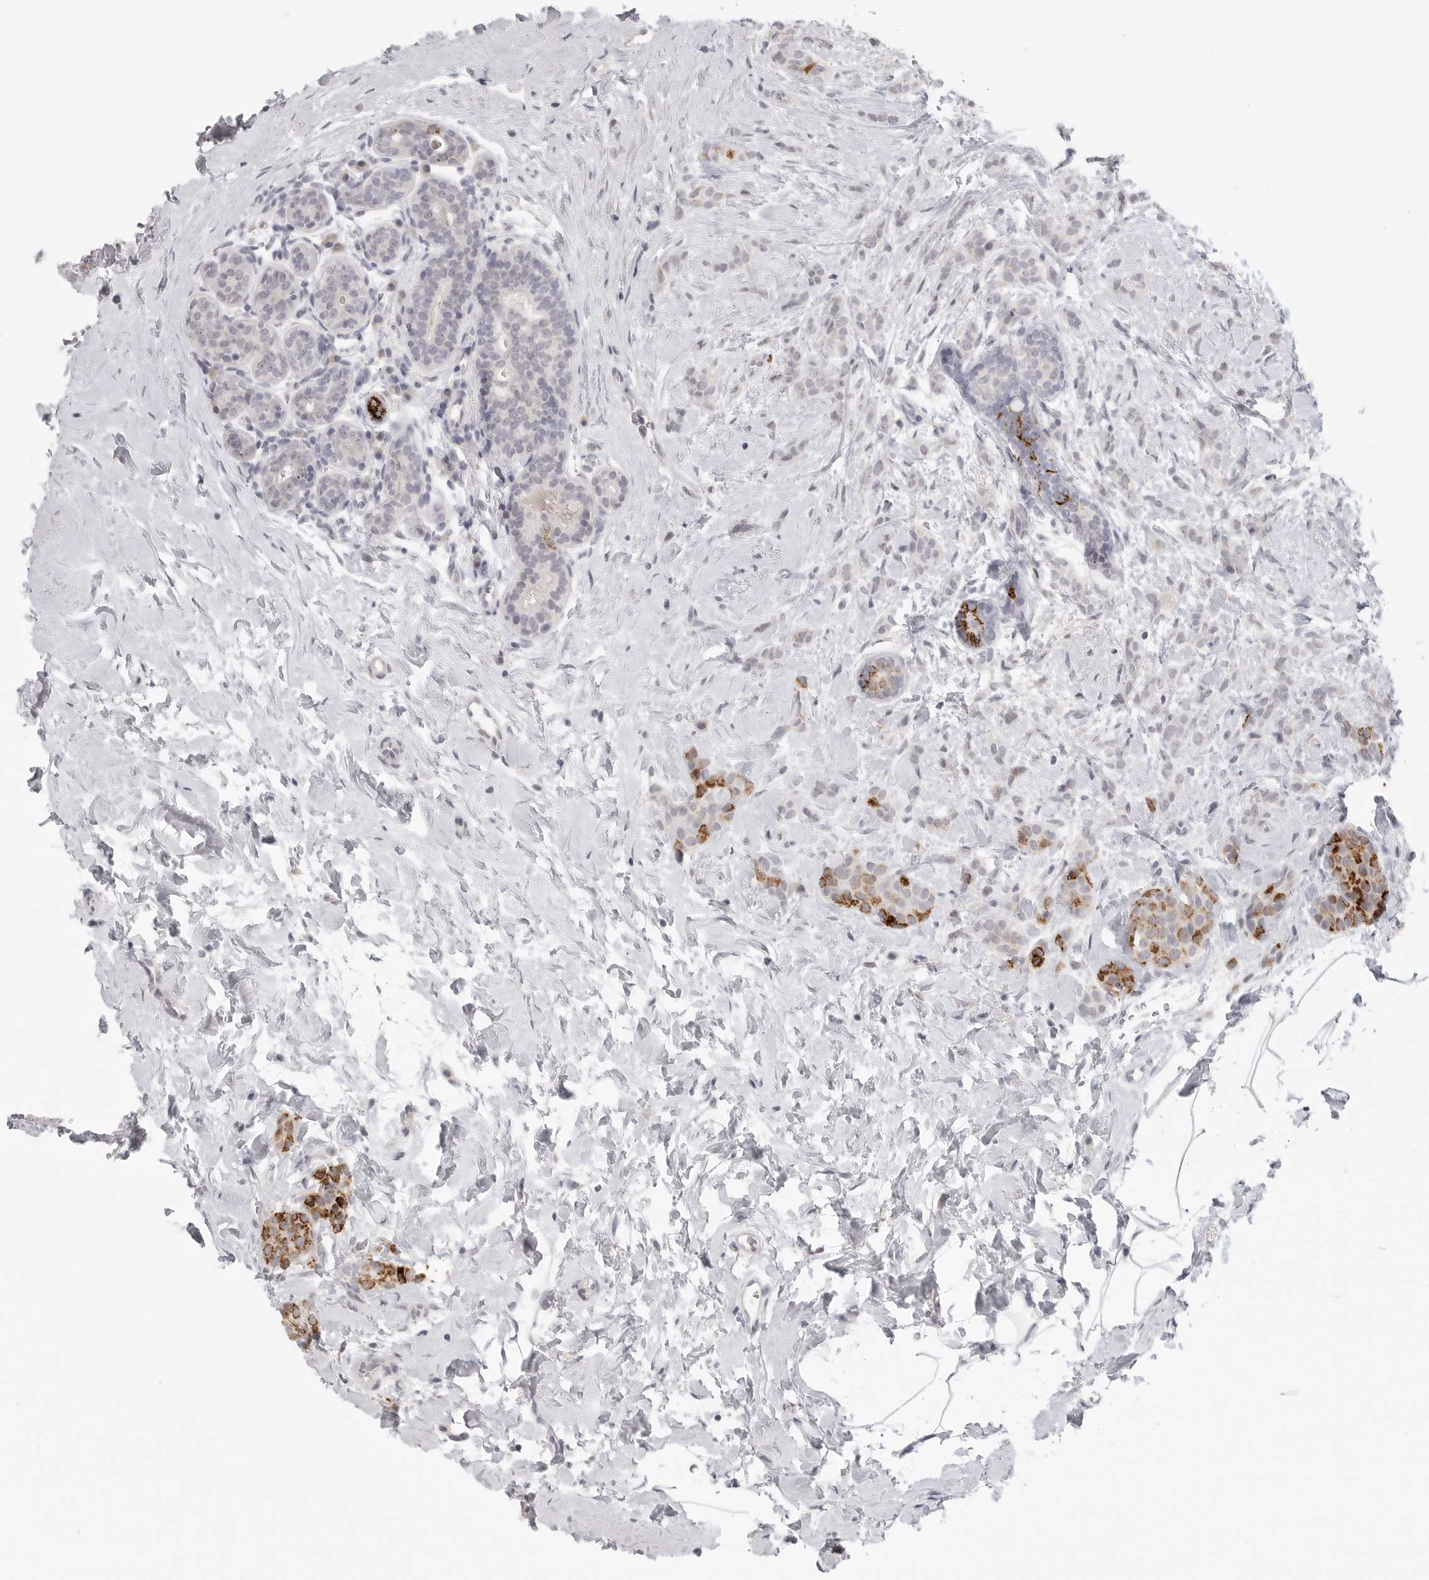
{"staining": {"intensity": "strong", "quantity": "25%-75%", "location": "cytoplasmic/membranous"}, "tissue": "breast cancer", "cell_type": "Tumor cells", "image_type": "cancer", "snomed": [{"axis": "morphology", "description": "Lobular carcinoma, in situ"}, {"axis": "morphology", "description": "Lobular carcinoma"}, {"axis": "topography", "description": "Breast"}], "caption": "Breast cancer tissue demonstrates strong cytoplasmic/membranous expression in approximately 25%-75% of tumor cells, visualized by immunohistochemistry.", "gene": "HMGCS2", "patient": {"sex": "female", "age": 41}}